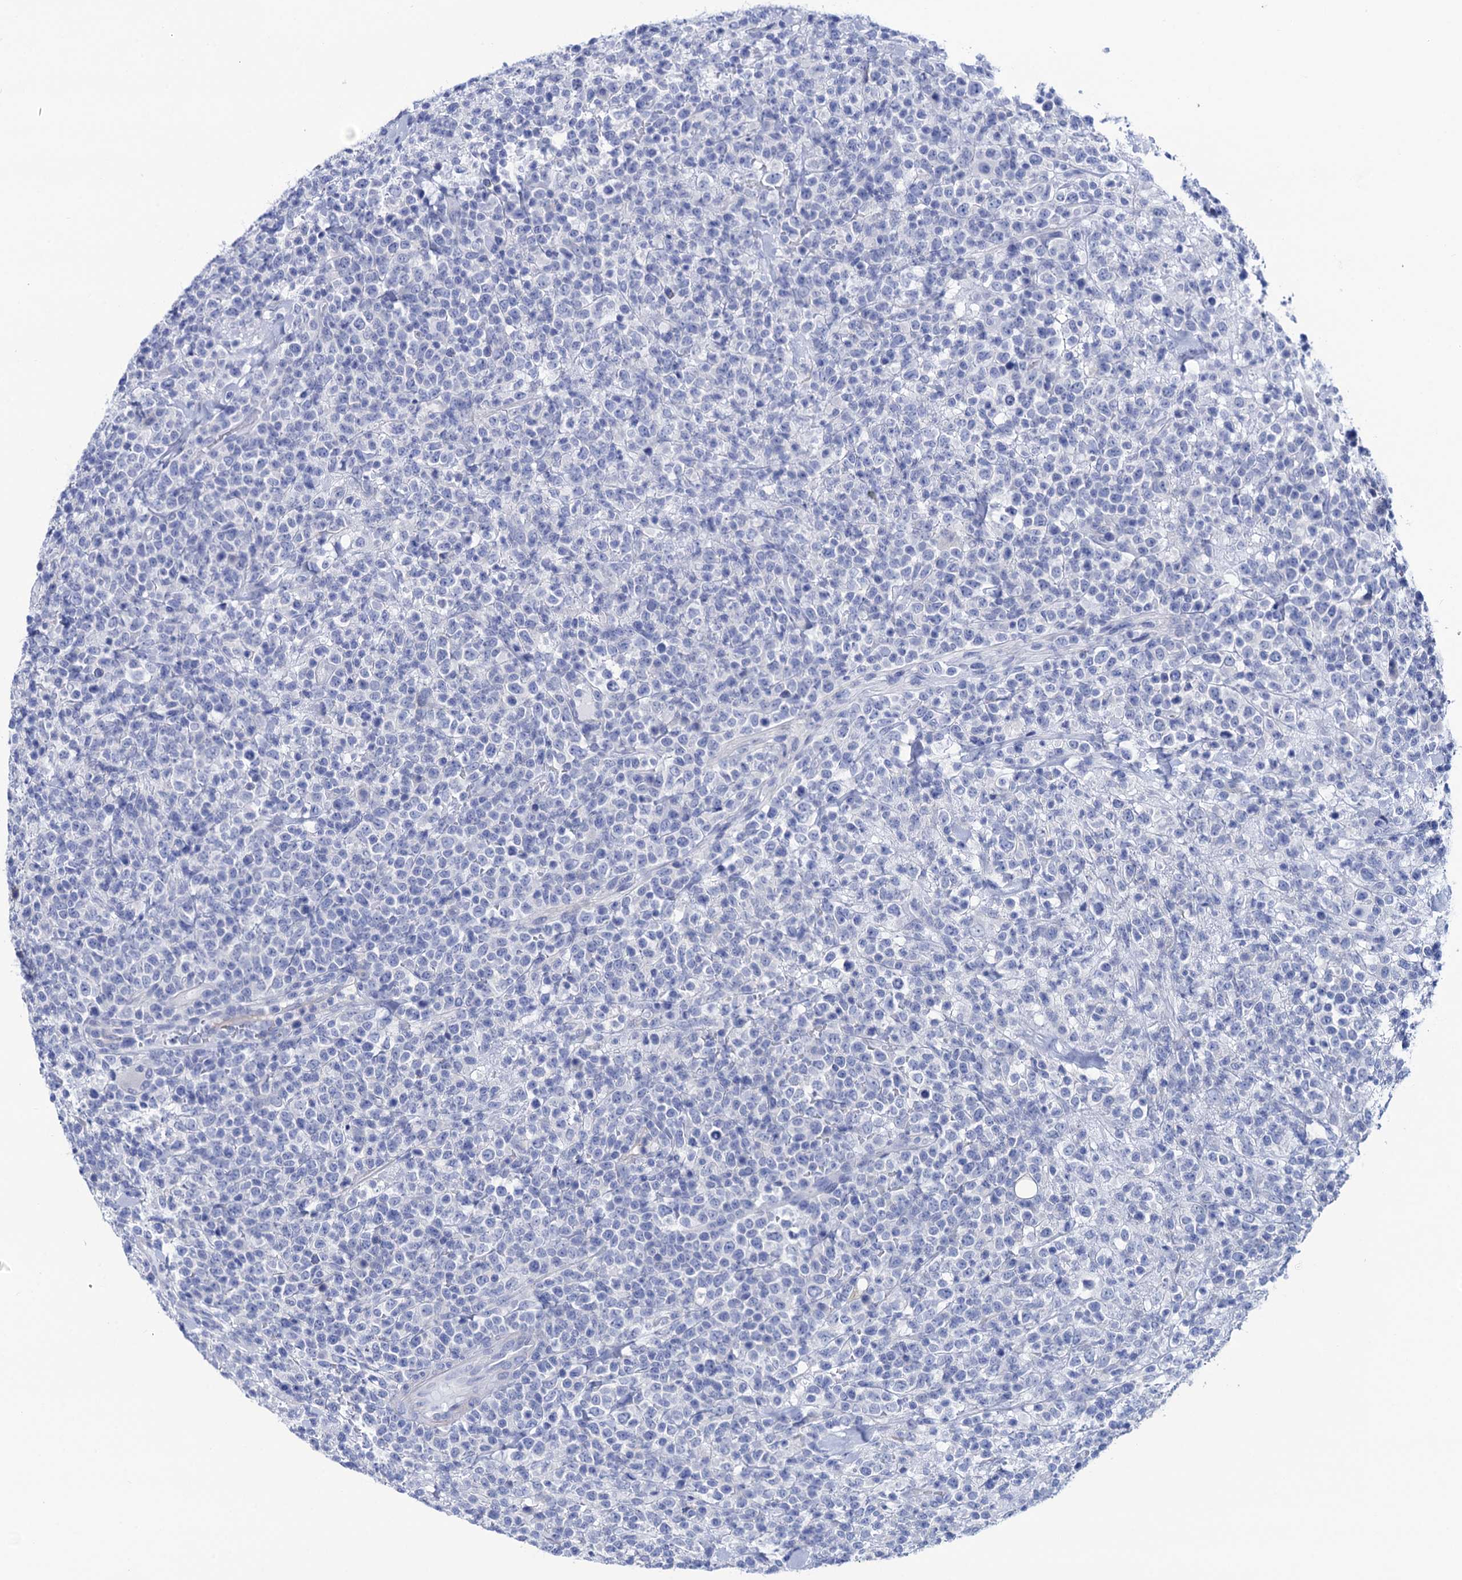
{"staining": {"intensity": "negative", "quantity": "none", "location": "none"}, "tissue": "lymphoma", "cell_type": "Tumor cells", "image_type": "cancer", "snomed": [{"axis": "morphology", "description": "Malignant lymphoma, non-Hodgkin's type, High grade"}, {"axis": "topography", "description": "Colon"}], "caption": "IHC of lymphoma shows no positivity in tumor cells.", "gene": "RAB3IP", "patient": {"sex": "female", "age": 53}}